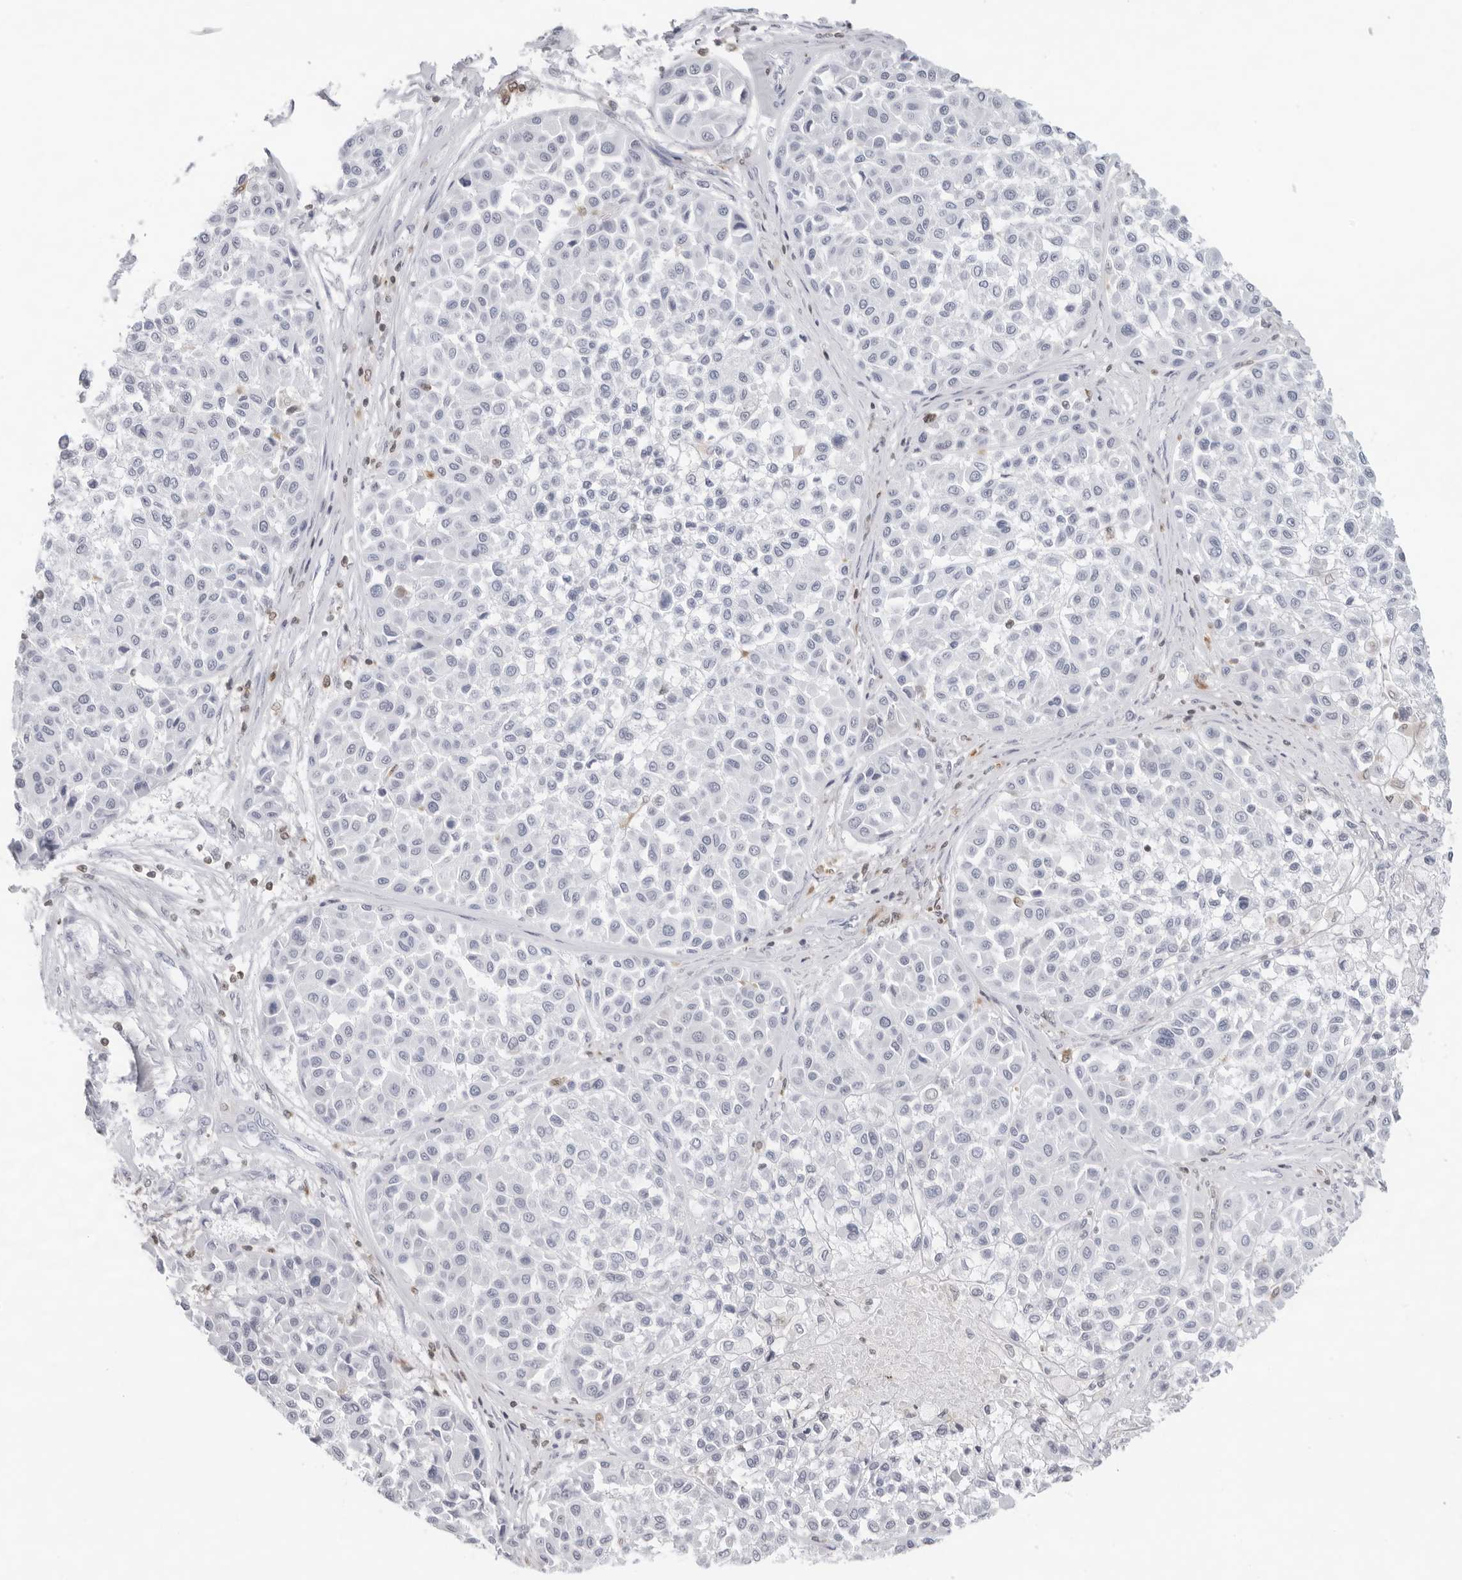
{"staining": {"intensity": "negative", "quantity": "none", "location": "none"}, "tissue": "melanoma", "cell_type": "Tumor cells", "image_type": "cancer", "snomed": [{"axis": "morphology", "description": "Malignant melanoma, Metastatic site"}, {"axis": "topography", "description": "Soft tissue"}], "caption": "DAB (3,3'-diaminobenzidine) immunohistochemical staining of human melanoma reveals no significant expression in tumor cells. Nuclei are stained in blue.", "gene": "FMNL1", "patient": {"sex": "male", "age": 41}}